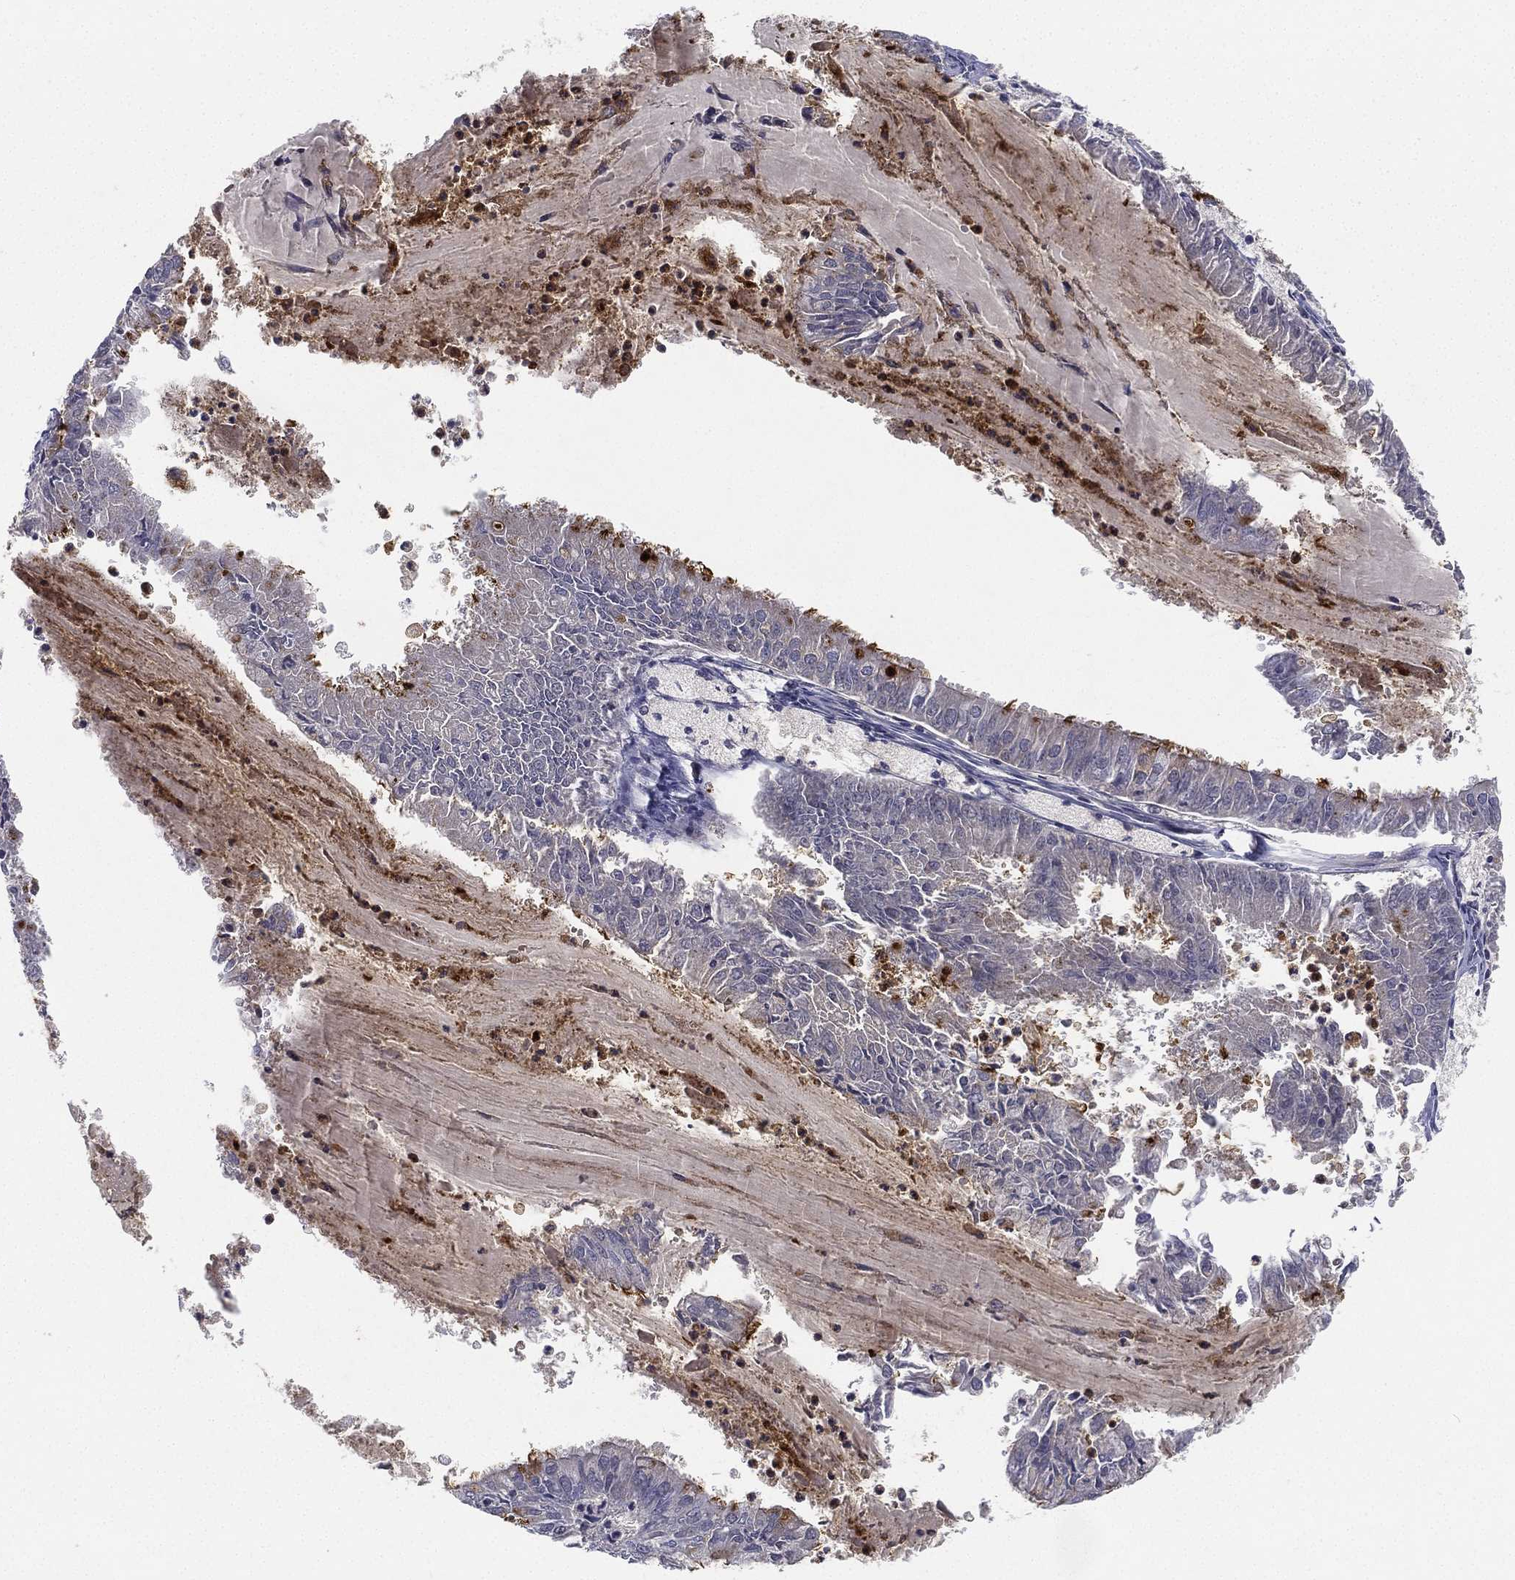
{"staining": {"intensity": "strong", "quantity": "<25%", "location": "cytoplasmic/membranous"}, "tissue": "endometrial cancer", "cell_type": "Tumor cells", "image_type": "cancer", "snomed": [{"axis": "morphology", "description": "Adenocarcinoma, NOS"}, {"axis": "topography", "description": "Endometrium"}], "caption": "A photomicrograph showing strong cytoplasmic/membranous expression in approximately <25% of tumor cells in endometrial cancer (adenocarcinoma), as visualized by brown immunohistochemical staining.", "gene": "MS4A8", "patient": {"sex": "female", "age": 57}}